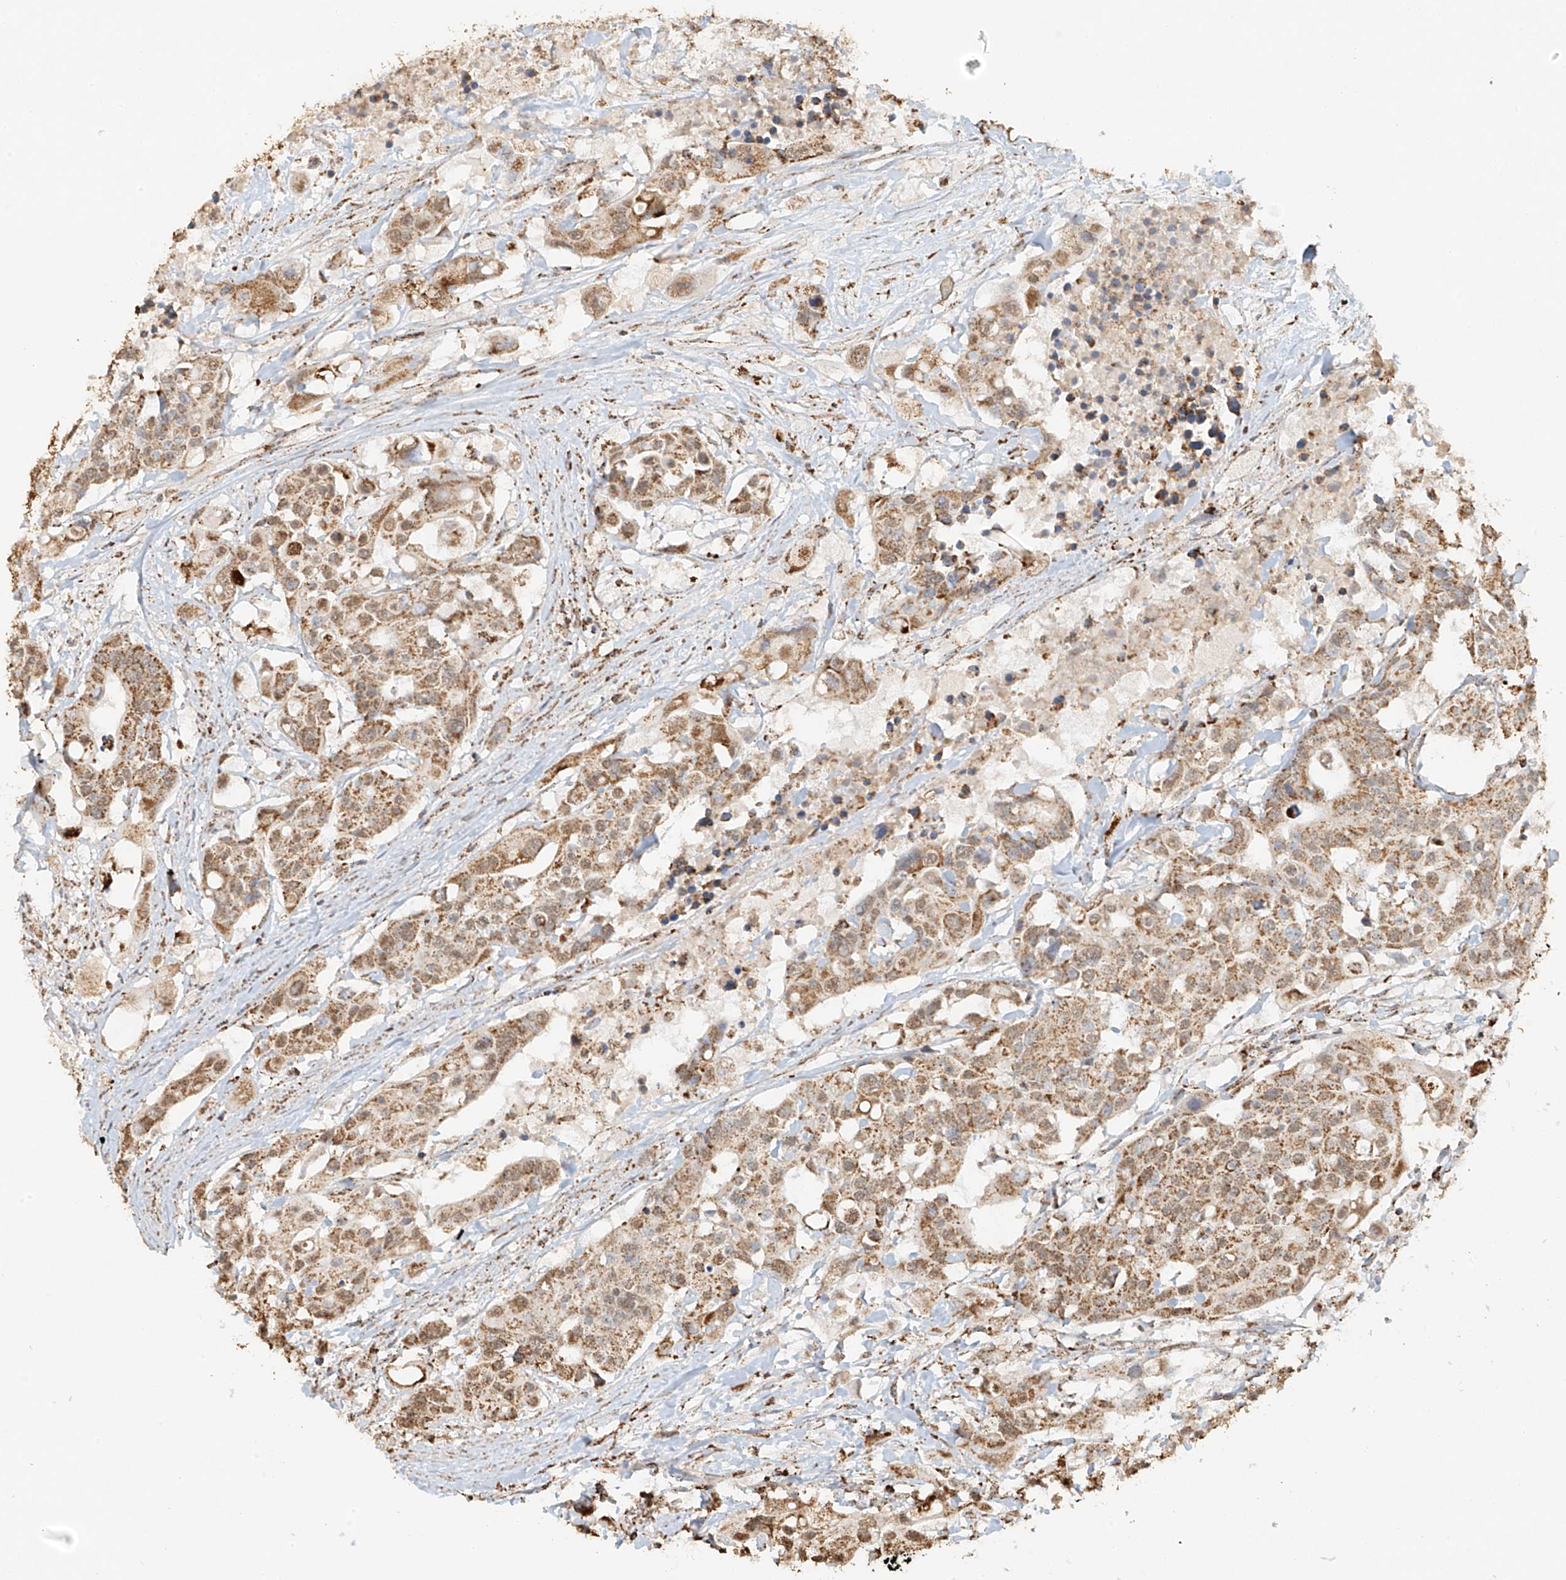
{"staining": {"intensity": "moderate", "quantity": ">75%", "location": "cytoplasmic/membranous"}, "tissue": "colorectal cancer", "cell_type": "Tumor cells", "image_type": "cancer", "snomed": [{"axis": "morphology", "description": "Adenocarcinoma, NOS"}, {"axis": "topography", "description": "Colon"}], "caption": "Protein staining reveals moderate cytoplasmic/membranous staining in about >75% of tumor cells in colorectal cancer (adenocarcinoma). Immunohistochemistry (ihc) stains the protein of interest in brown and the nuclei are stained blue.", "gene": "MIPEP", "patient": {"sex": "male", "age": 77}}